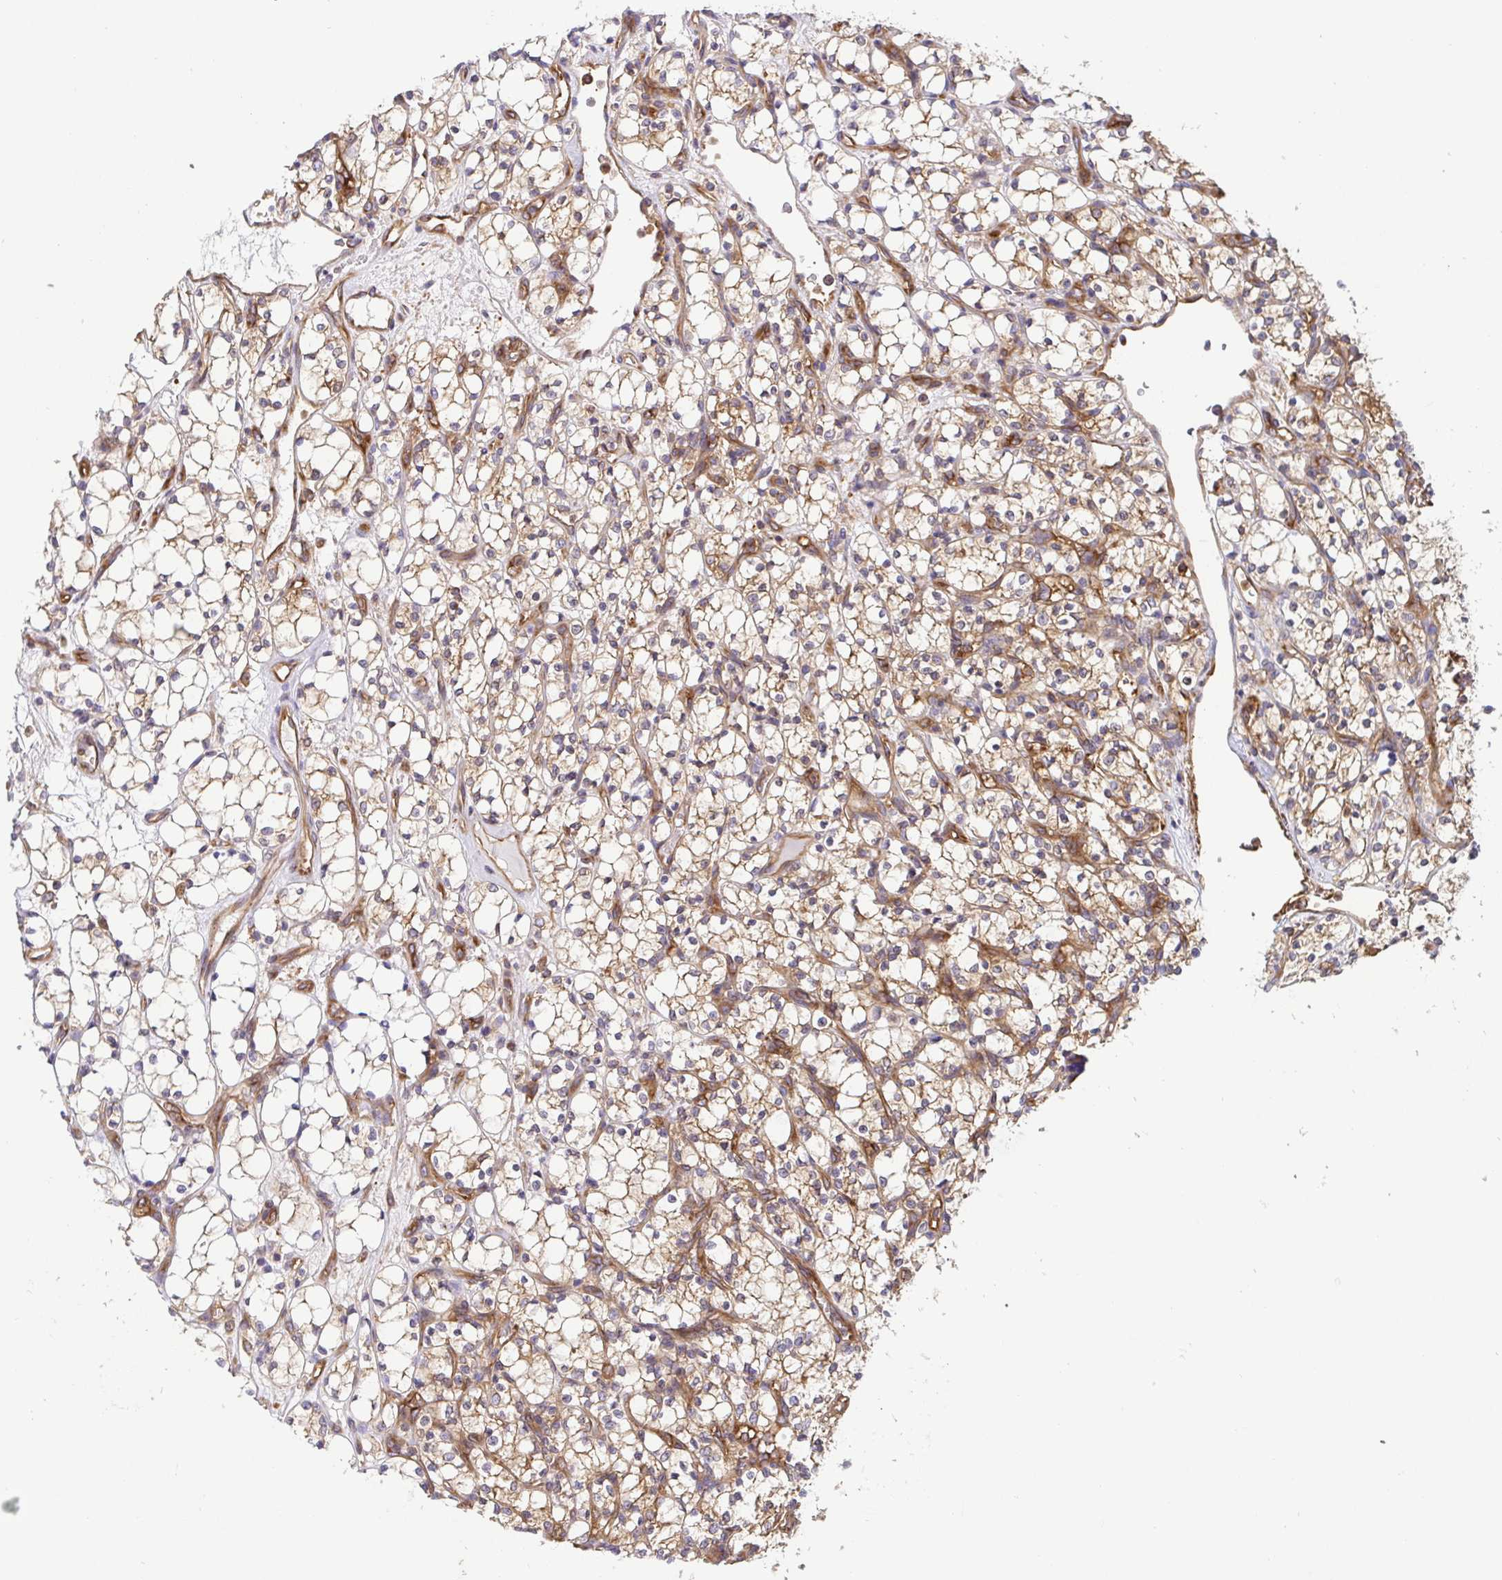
{"staining": {"intensity": "moderate", "quantity": "25%-75%", "location": "cytoplasmic/membranous"}, "tissue": "renal cancer", "cell_type": "Tumor cells", "image_type": "cancer", "snomed": [{"axis": "morphology", "description": "Adenocarcinoma, NOS"}, {"axis": "topography", "description": "Kidney"}], "caption": "Renal cancer (adenocarcinoma) stained with DAB (3,3'-diaminobenzidine) immunohistochemistry demonstrates medium levels of moderate cytoplasmic/membranous expression in approximately 25%-75% of tumor cells.", "gene": "KIF5B", "patient": {"sex": "female", "age": 69}}